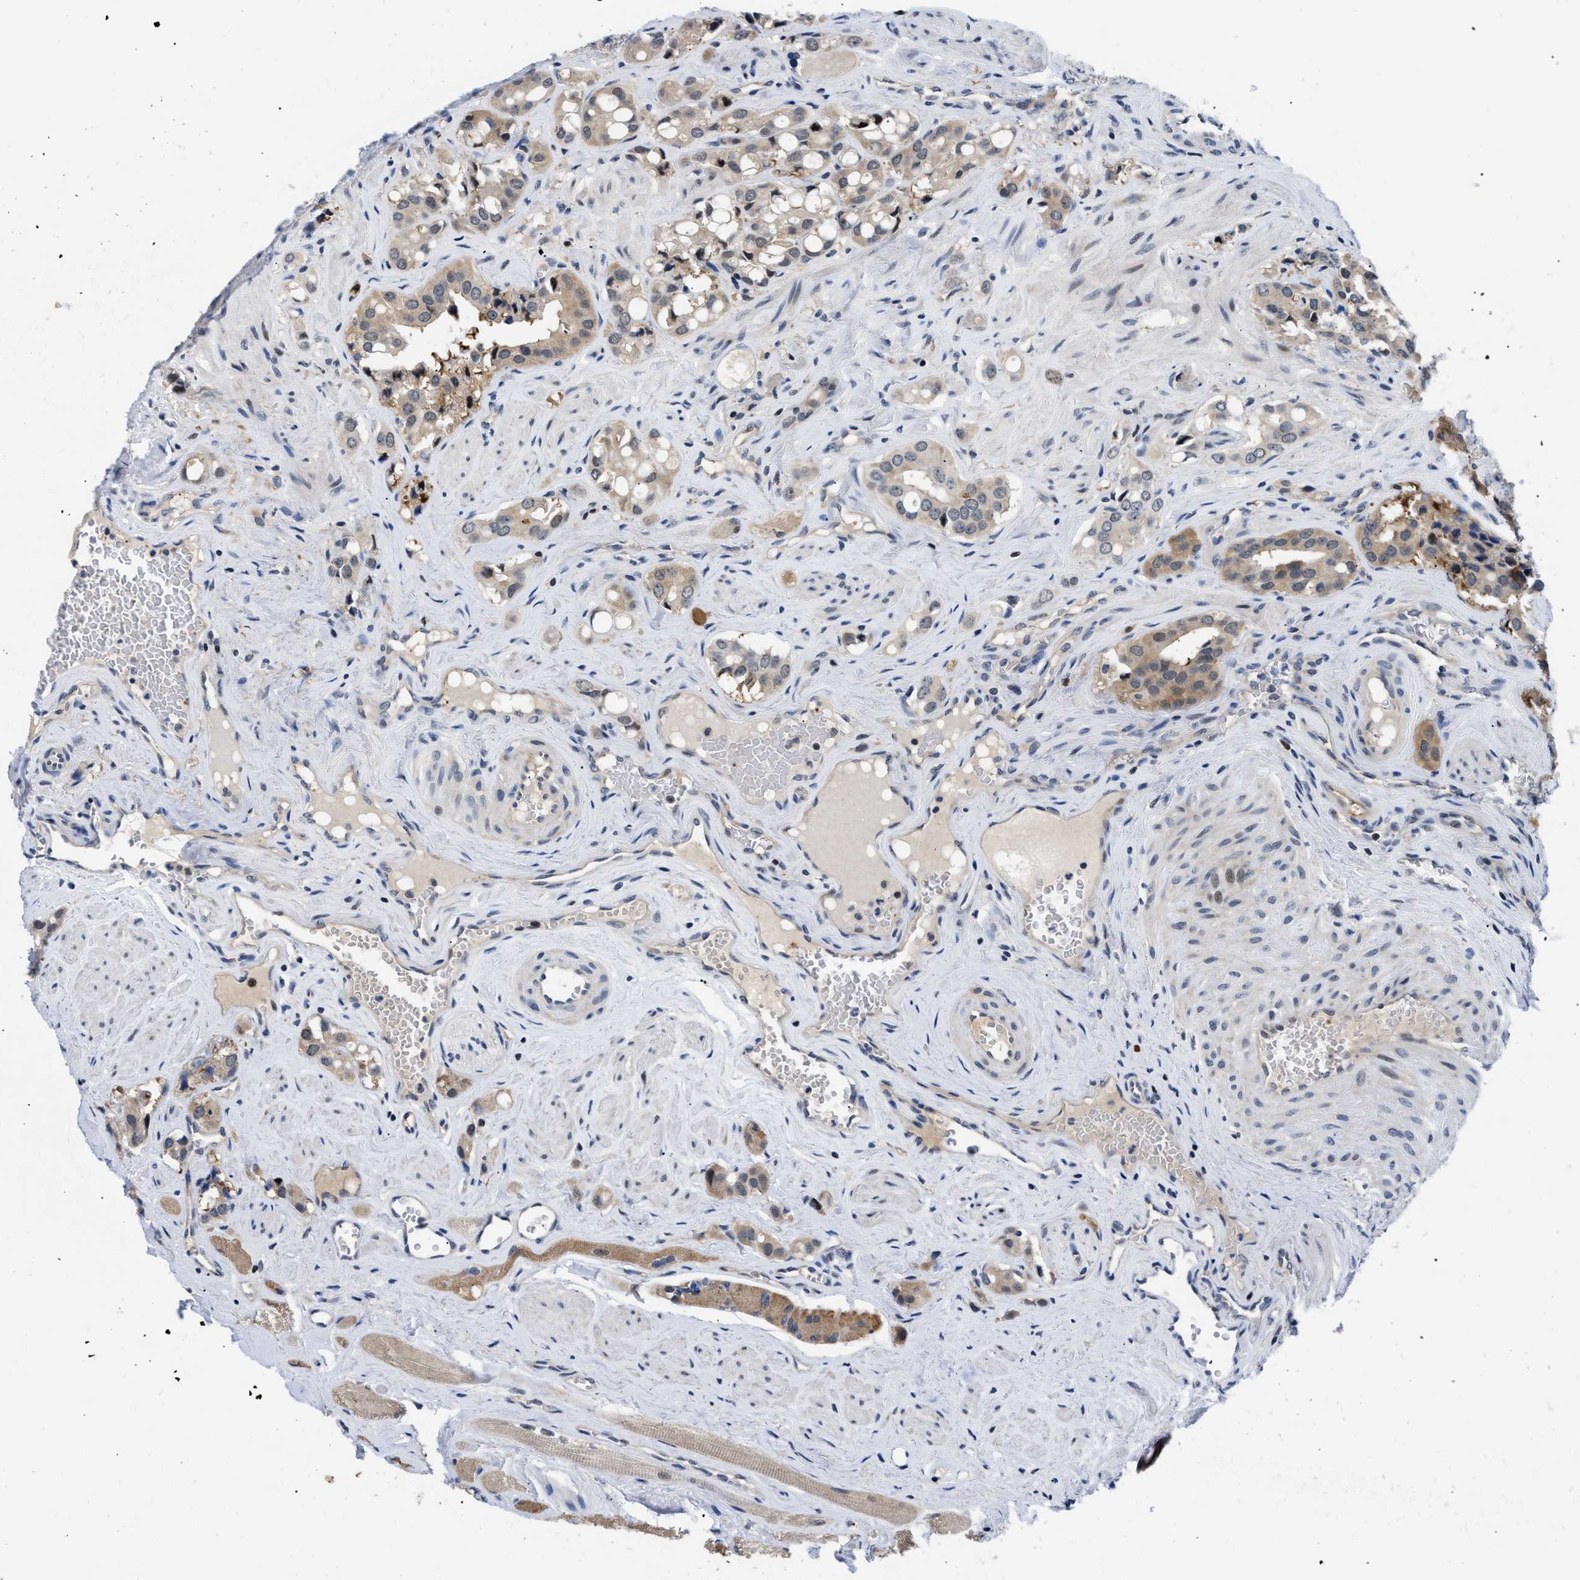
{"staining": {"intensity": "moderate", "quantity": ">75%", "location": "cytoplasmic/membranous"}, "tissue": "prostate cancer", "cell_type": "Tumor cells", "image_type": "cancer", "snomed": [{"axis": "morphology", "description": "Adenocarcinoma, High grade"}, {"axis": "topography", "description": "Prostate"}], "caption": "Prostate cancer (adenocarcinoma (high-grade)) stained with immunohistochemistry (IHC) exhibits moderate cytoplasmic/membranous expression in approximately >75% of tumor cells. (Stains: DAB in brown, nuclei in blue, Microscopy: brightfield microscopy at high magnification).", "gene": "SLC29A2", "patient": {"sex": "male", "age": 52}}